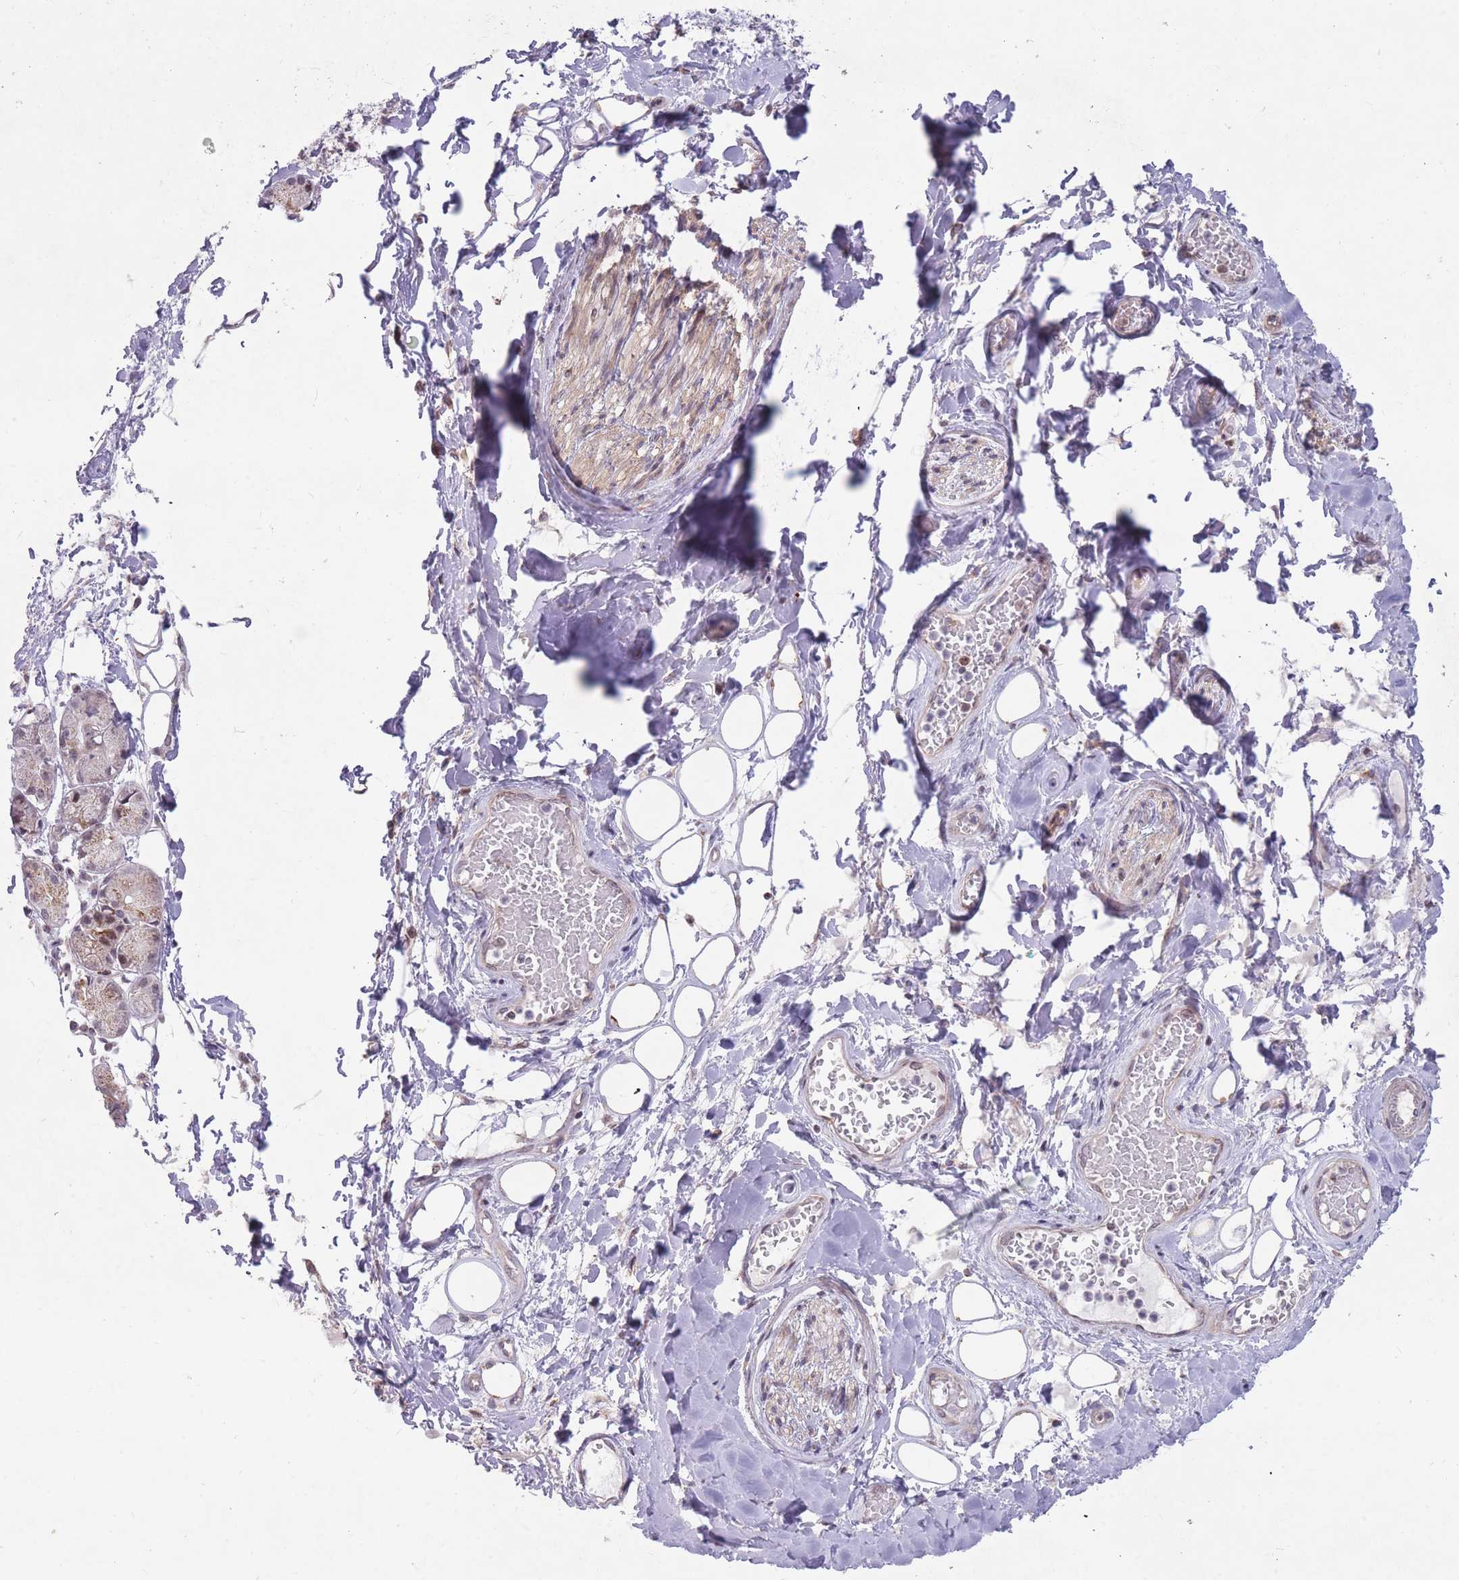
{"staining": {"intensity": "moderate", "quantity": "25%-75%", "location": "cytoplasmic/membranous,nuclear"}, "tissue": "salivary gland", "cell_type": "Glandular cells", "image_type": "normal", "snomed": [{"axis": "morphology", "description": "Squamous cell carcinoma, NOS"}, {"axis": "topography", "description": "Skin"}, {"axis": "topography", "description": "Head-Neck"}], "caption": "Immunohistochemical staining of benign salivary gland exhibits medium levels of moderate cytoplasmic/membranous,nuclear positivity in about 25%-75% of glandular cells.", "gene": "DPYSL4", "patient": {"sex": "male", "age": 80}}